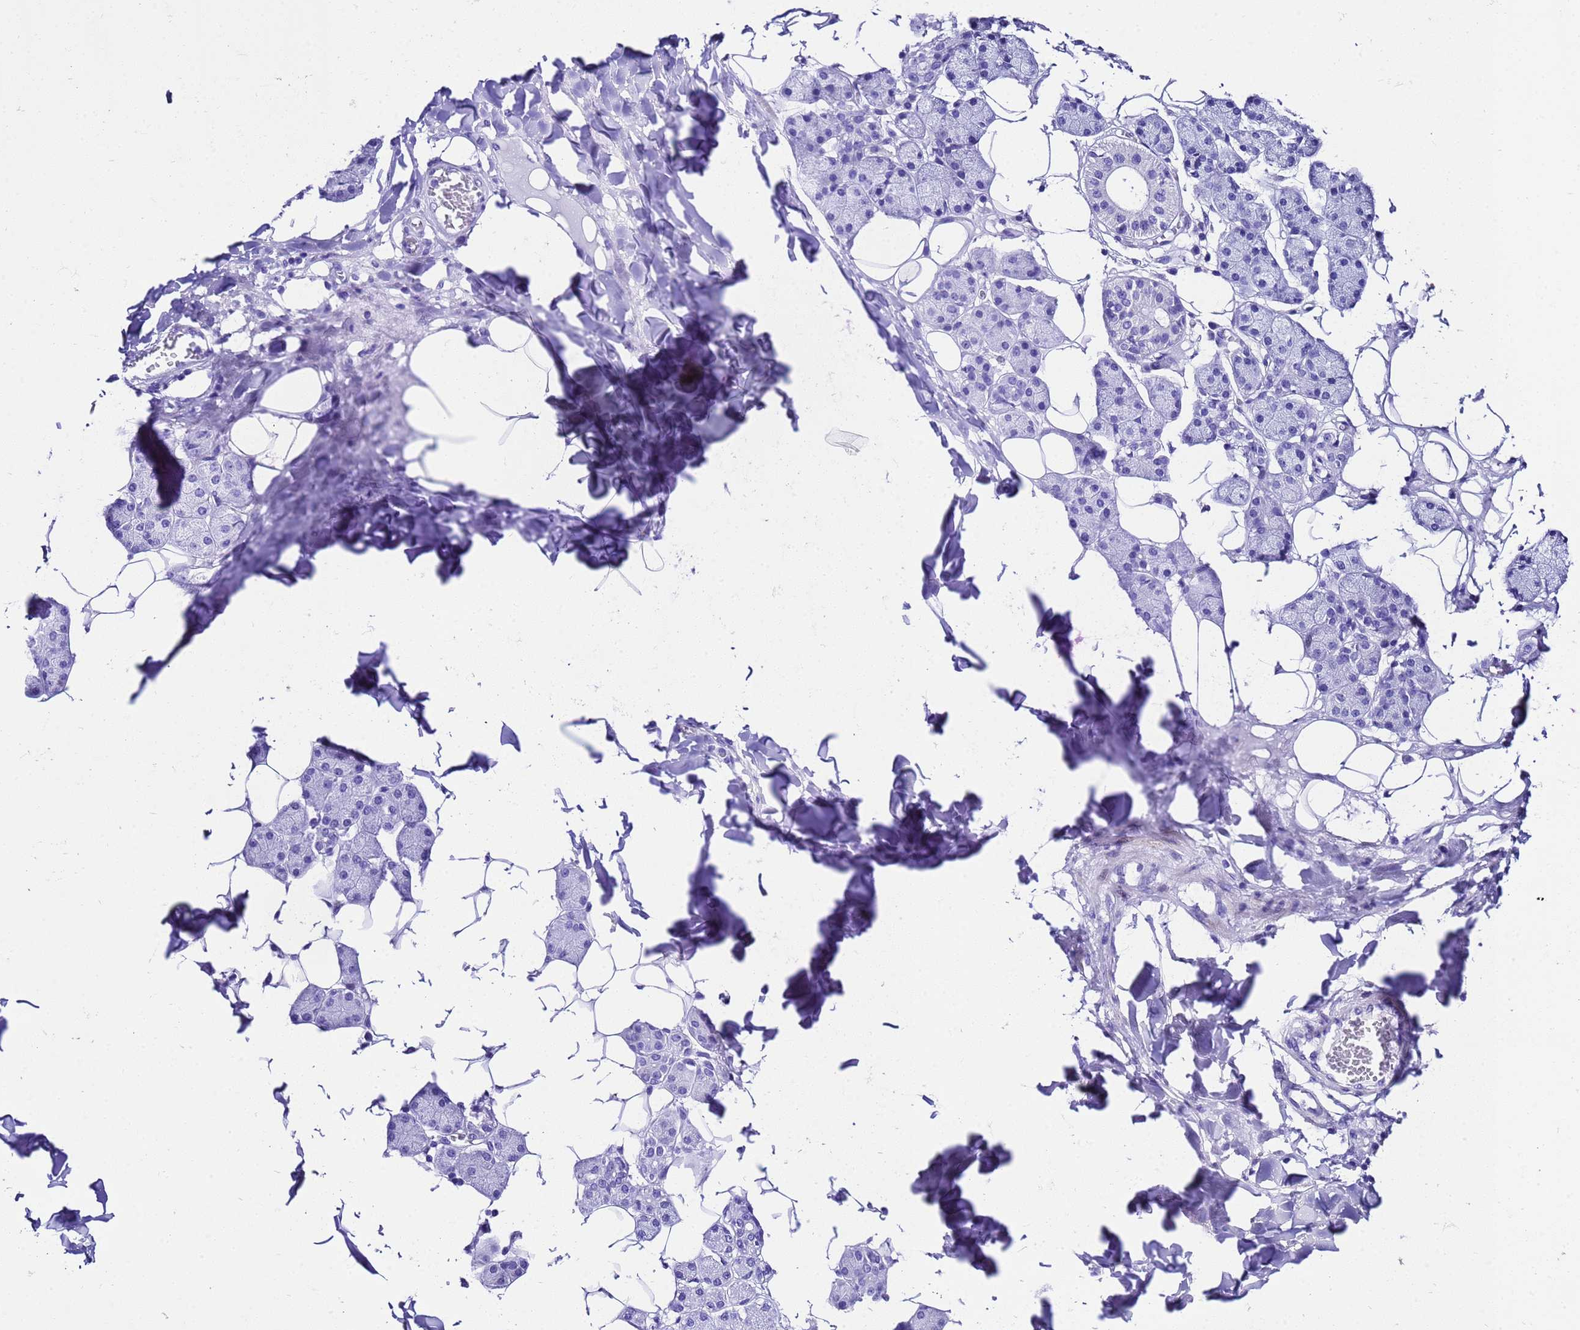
{"staining": {"intensity": "negative", "quantity": "none", "location": "none"}, "tissue": "salivary gland", "cell_type": "Glandular cells", "image_type": "normal", "snomed": [{"axis": "morphology", "description": "Normal tissue, NOS"}, {"axis": "topography", "description": "Salivary gland"}], "caption": "A high-resolution micrograph shows immunohistochemistry (IHC) staining of normal salivary gland, which exhibits no significant staining in glandular cells.", "gene": "UGT2A1", "patient": {"sex": "female", "age": 33}}